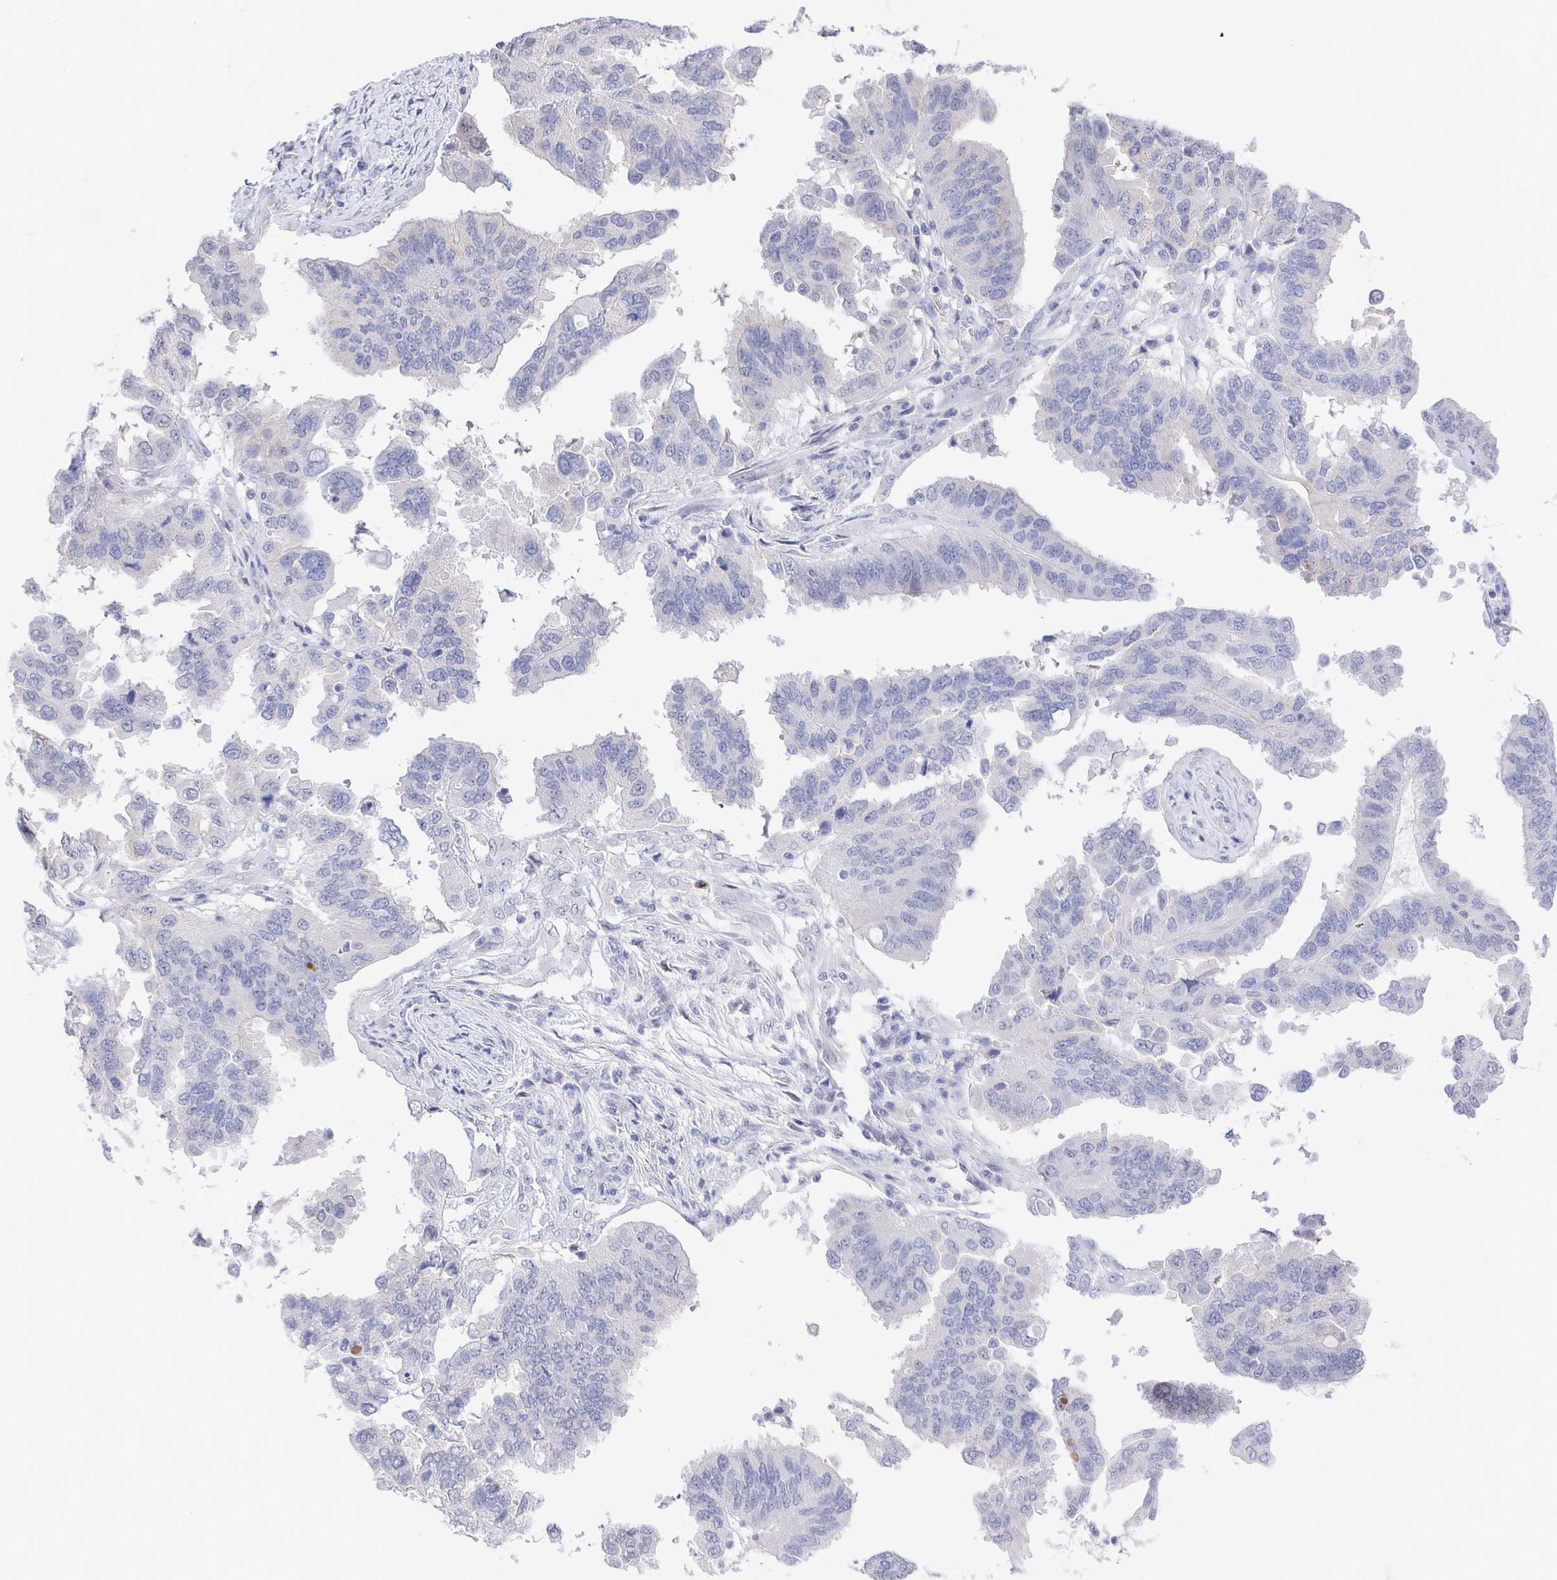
{"staining": {"intensity": "negative", "quantity": "none", "location": "none"}, "tissue": "ovarian cancer", "cell_type": "Tumor cells", "image_type": "cancer", "snomed": [{"axis": "morphology", "description": "Cystadenocarcinoma, serous, NOS"}, {"axis": "topography", "description": "Ovary"}], "caption": "Immunohistochemical staining of human serous cystadenocarcinoma (ovarian) exhibits no significant positivity in tumor cells.", "gene": "LRRC23", "patient": {"sex": "female", "age": 79}}